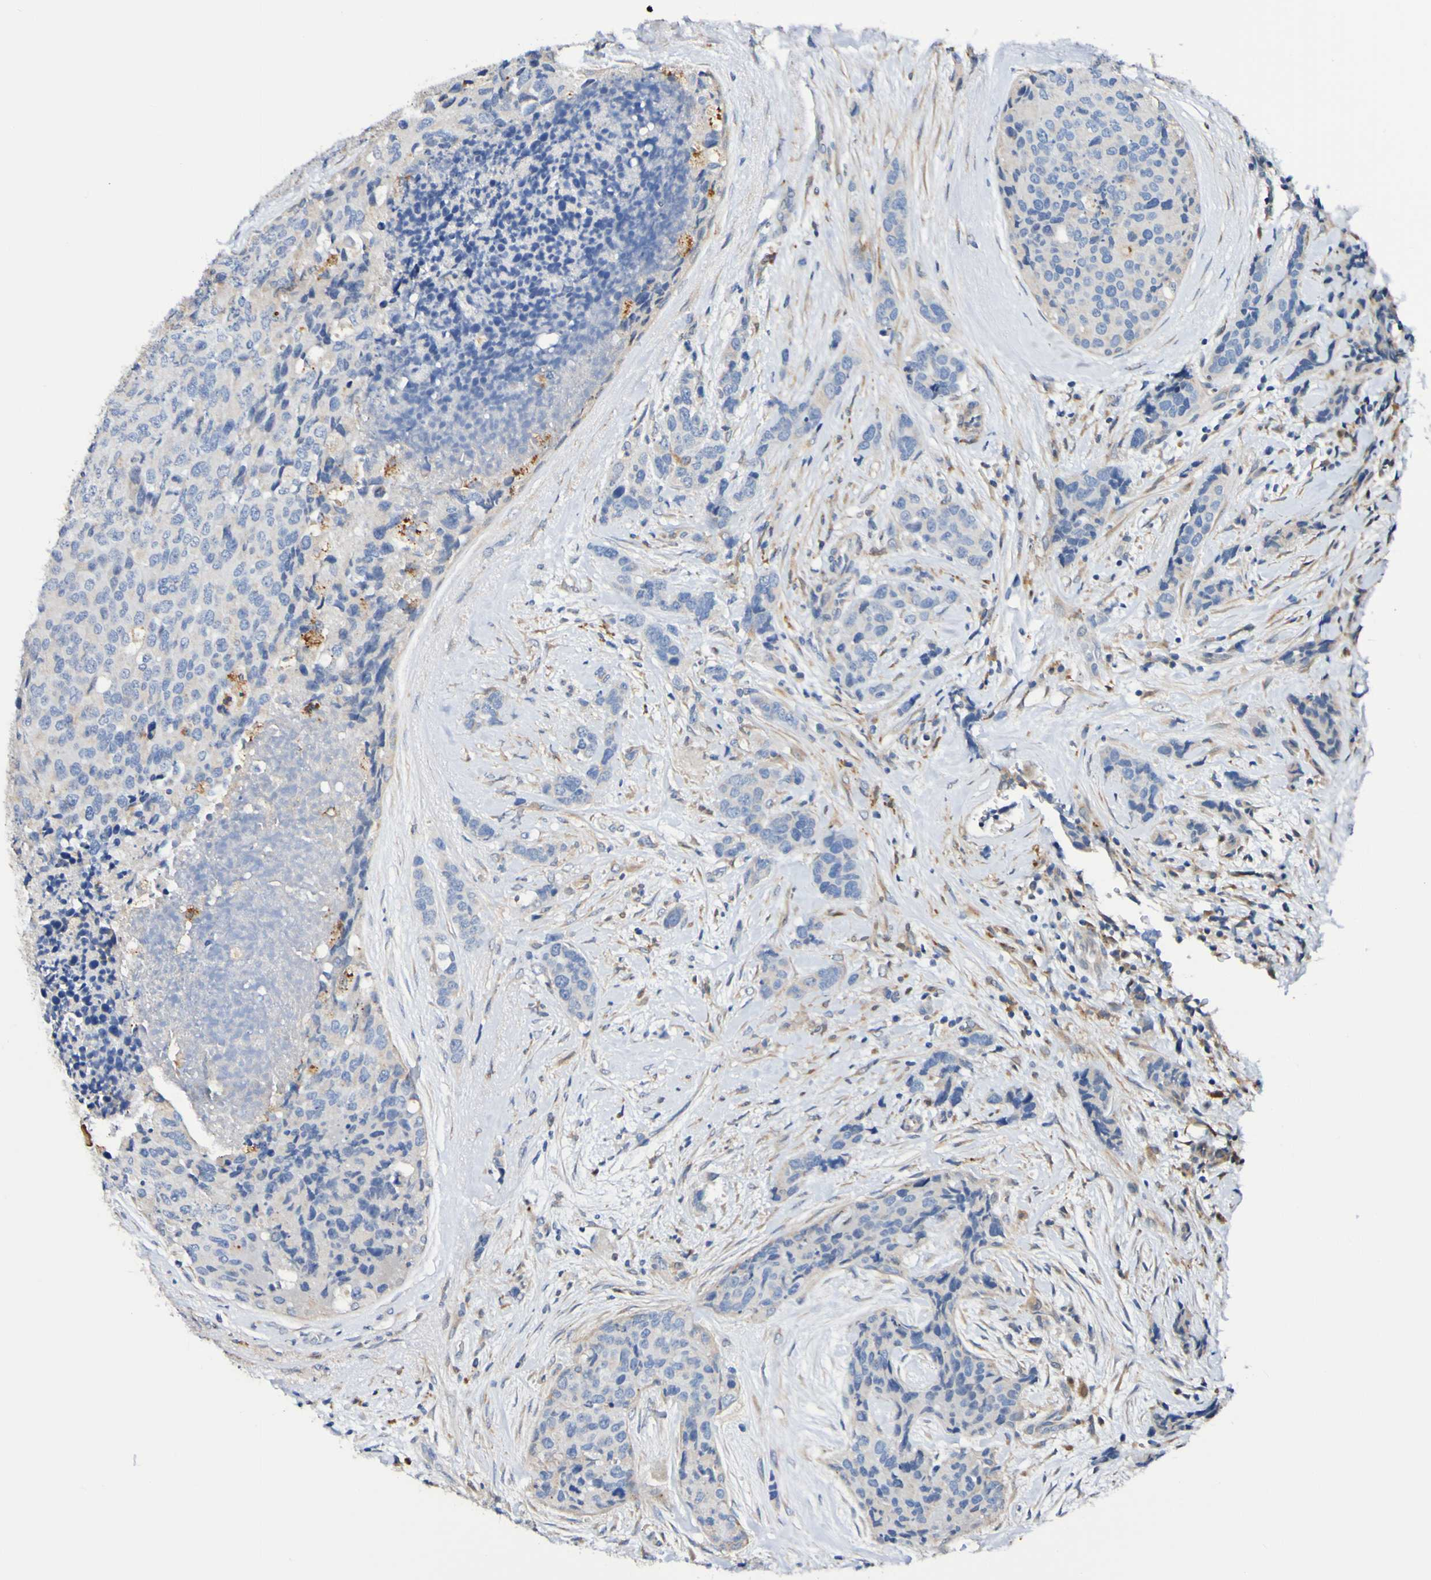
{"staining": {"intensity": "negative", "quantity": "none", "location": "none"}, "tissue": "breast cancer", "cell_type": "Tumor cells", "image_type": "cancer", "snomed": [{"axis": "morphology", "description": "Lobular carcinoma"}, {"axis": "topography", "description": "Breast"}], "caption": "Tumor cells show no significant protein positivity in breast lobular carcinoma. (DAB (3,3'-diaminobenzidine) immunohistochemistry with hematoxylin counter stain).", "gene": "METAP2", "patient": {"sex": "female", "age": 59}}